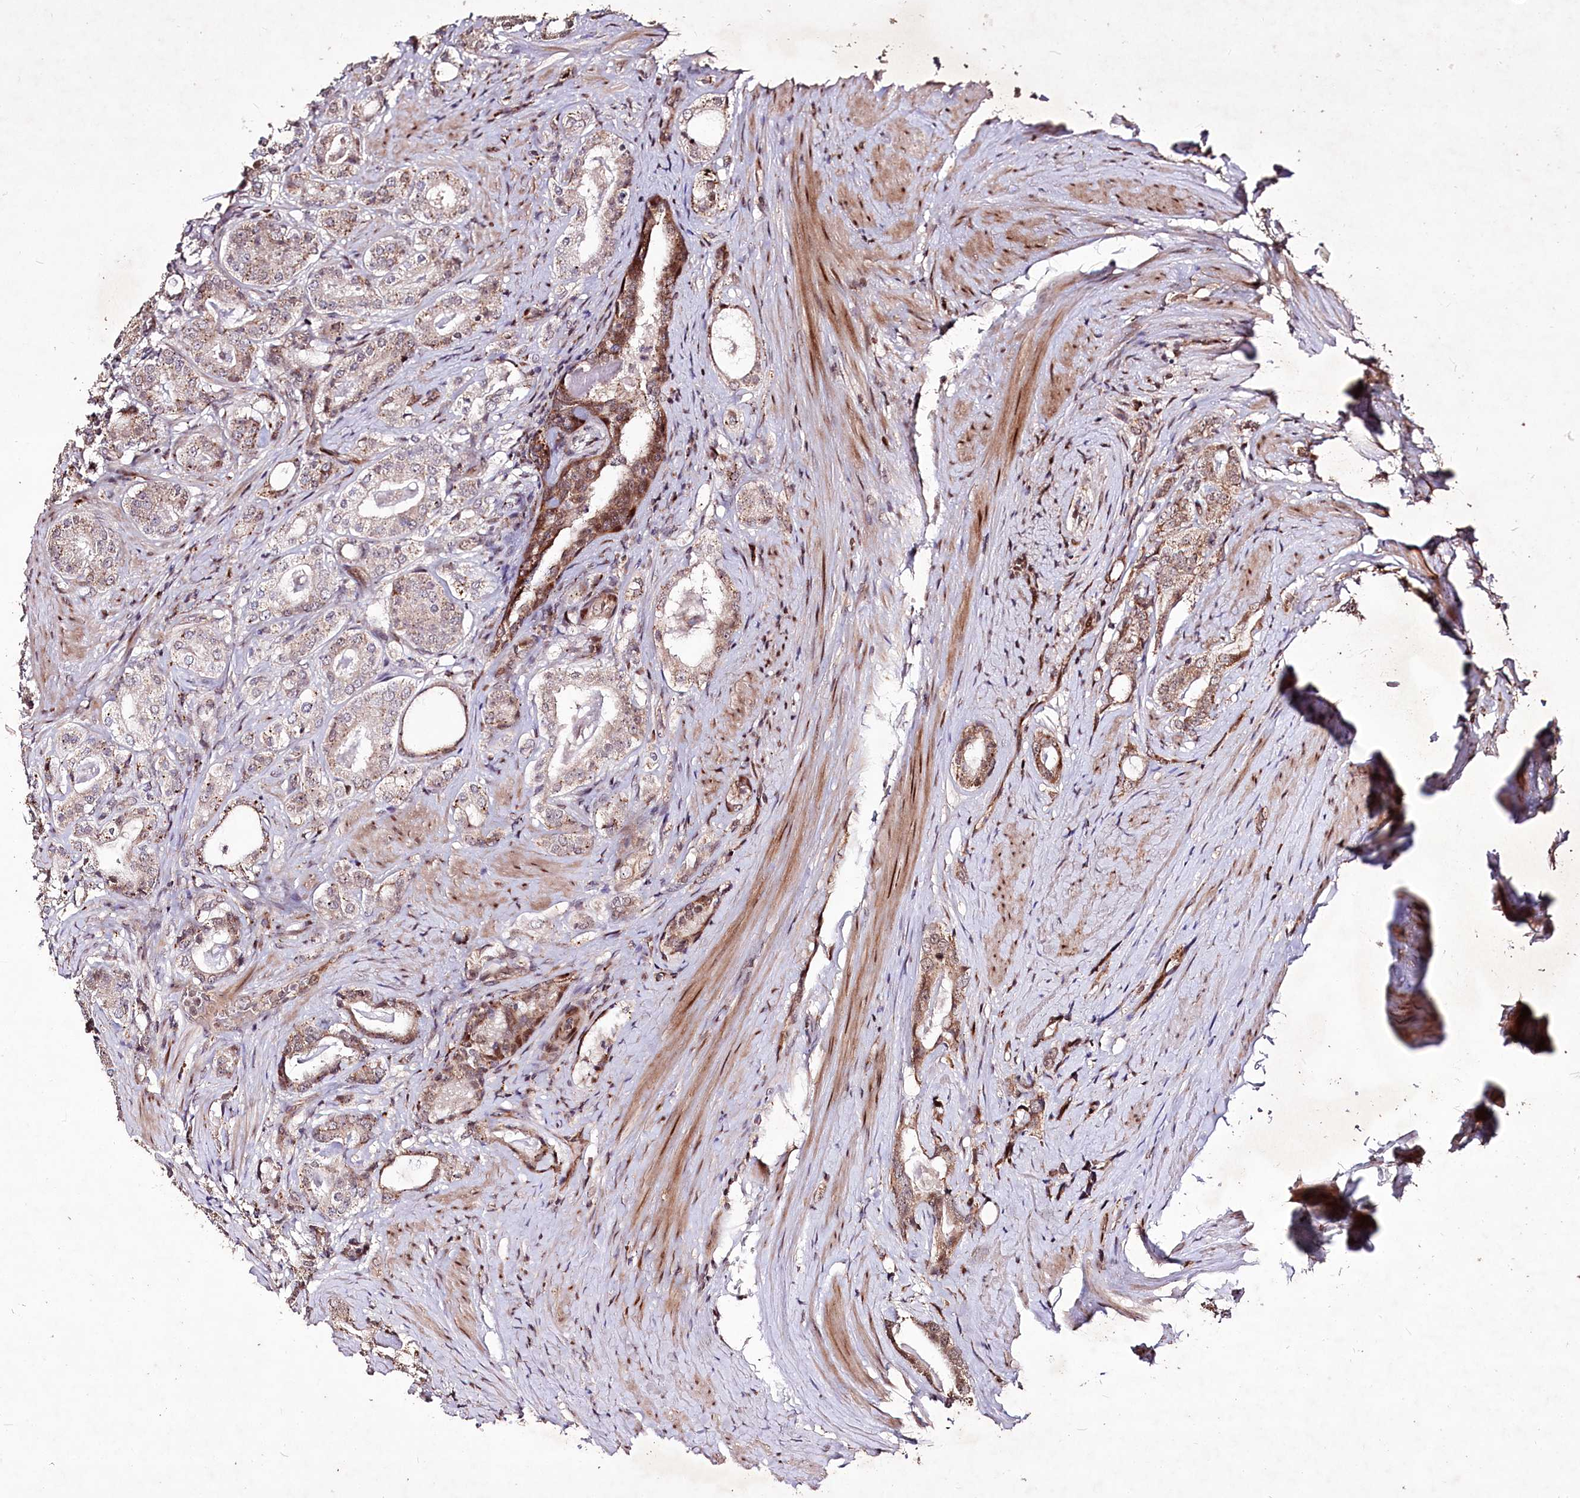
{"staining": {"intensity": "weak", "quantity": "<25%", "location": "cytoplasmic/membranous"}, "tissue": "prostate cancer", "cell_type": "Tumor cells", "image_type": "cancer", "snomed": [{"axis": "morphology", "description": "Adenocarcinoma, High grade"}, {"axis": "topography", "description": "Prostate"}], "caption": "A histopathology image of human adenocarcinoma (high-grade) (prostate) is negative for staining in tumor cells.", "gene": "CARD19", "patient": {"sex": "male", "age": 63}}